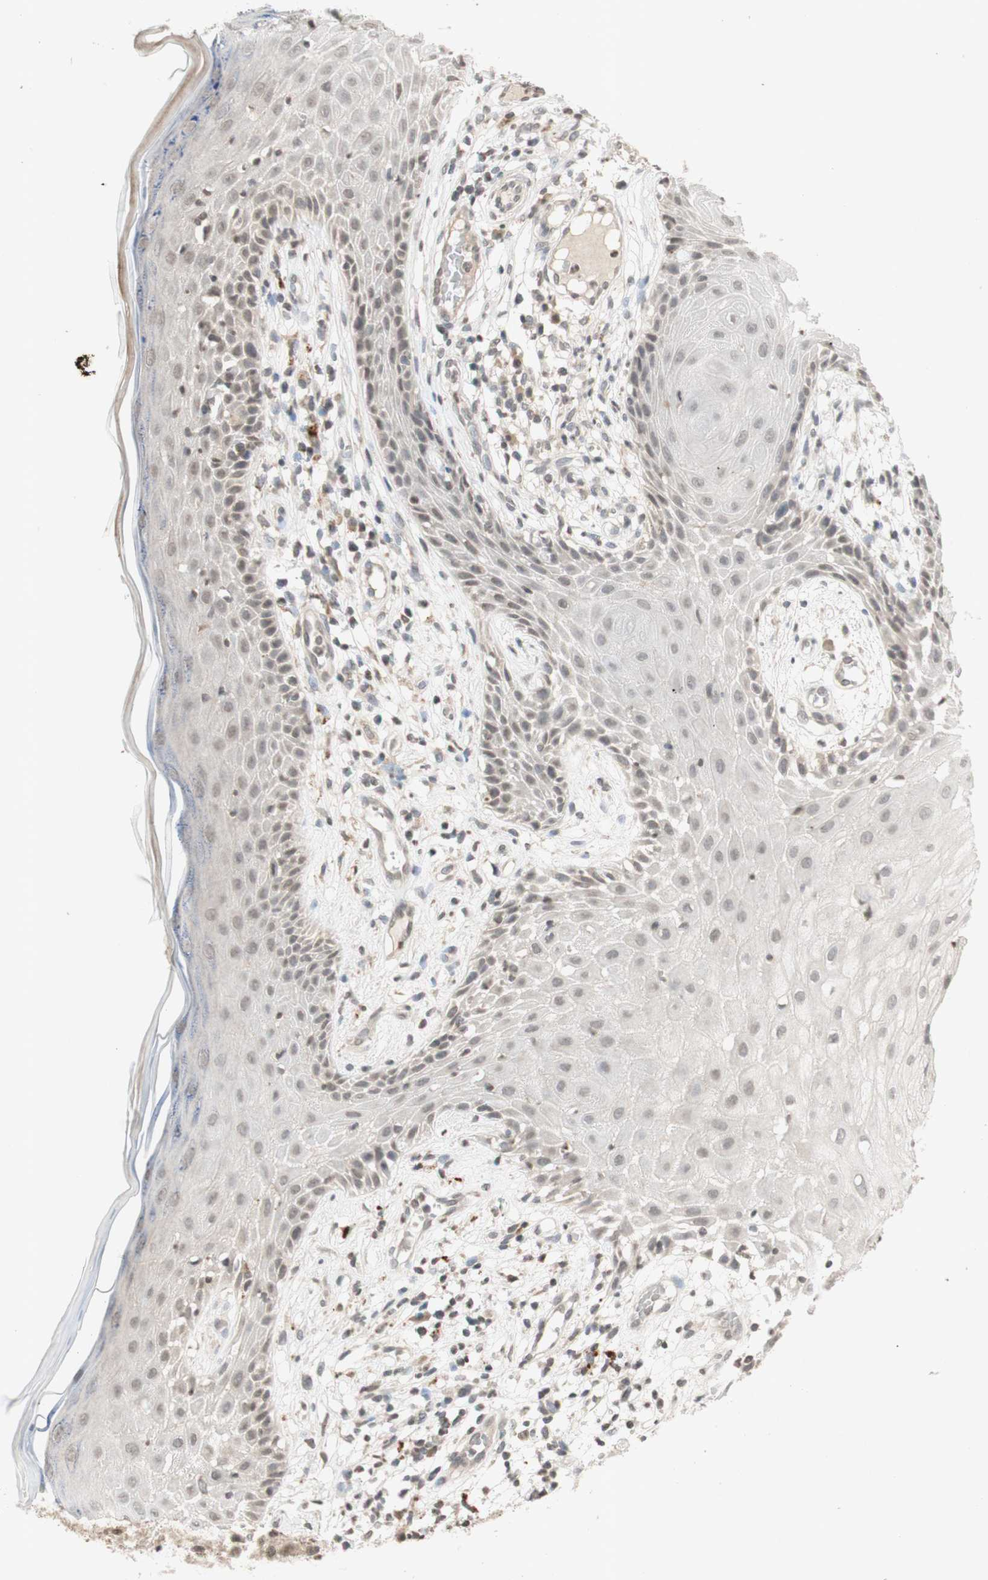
{"staining": {"intensity": "negative", "quantity": "none", "location": "none"}, "tissue": "skin cancer", "cell_type": "Tumor cells", "image_type": "cancer", "snomed": [{"axis": "morphology", "description": "Basal cell carcinoma"}, {"axis": "topography", "description": "Skin"}], "caption": "IHC histopathology image of neoplastic tissue: human skin cancer stained with DAB (3,3'-diaminobenzidine) shows no significant protein expression in tumor cells.", "gene": "GLI1", "patient": {"sex": "female", "age": 84}}